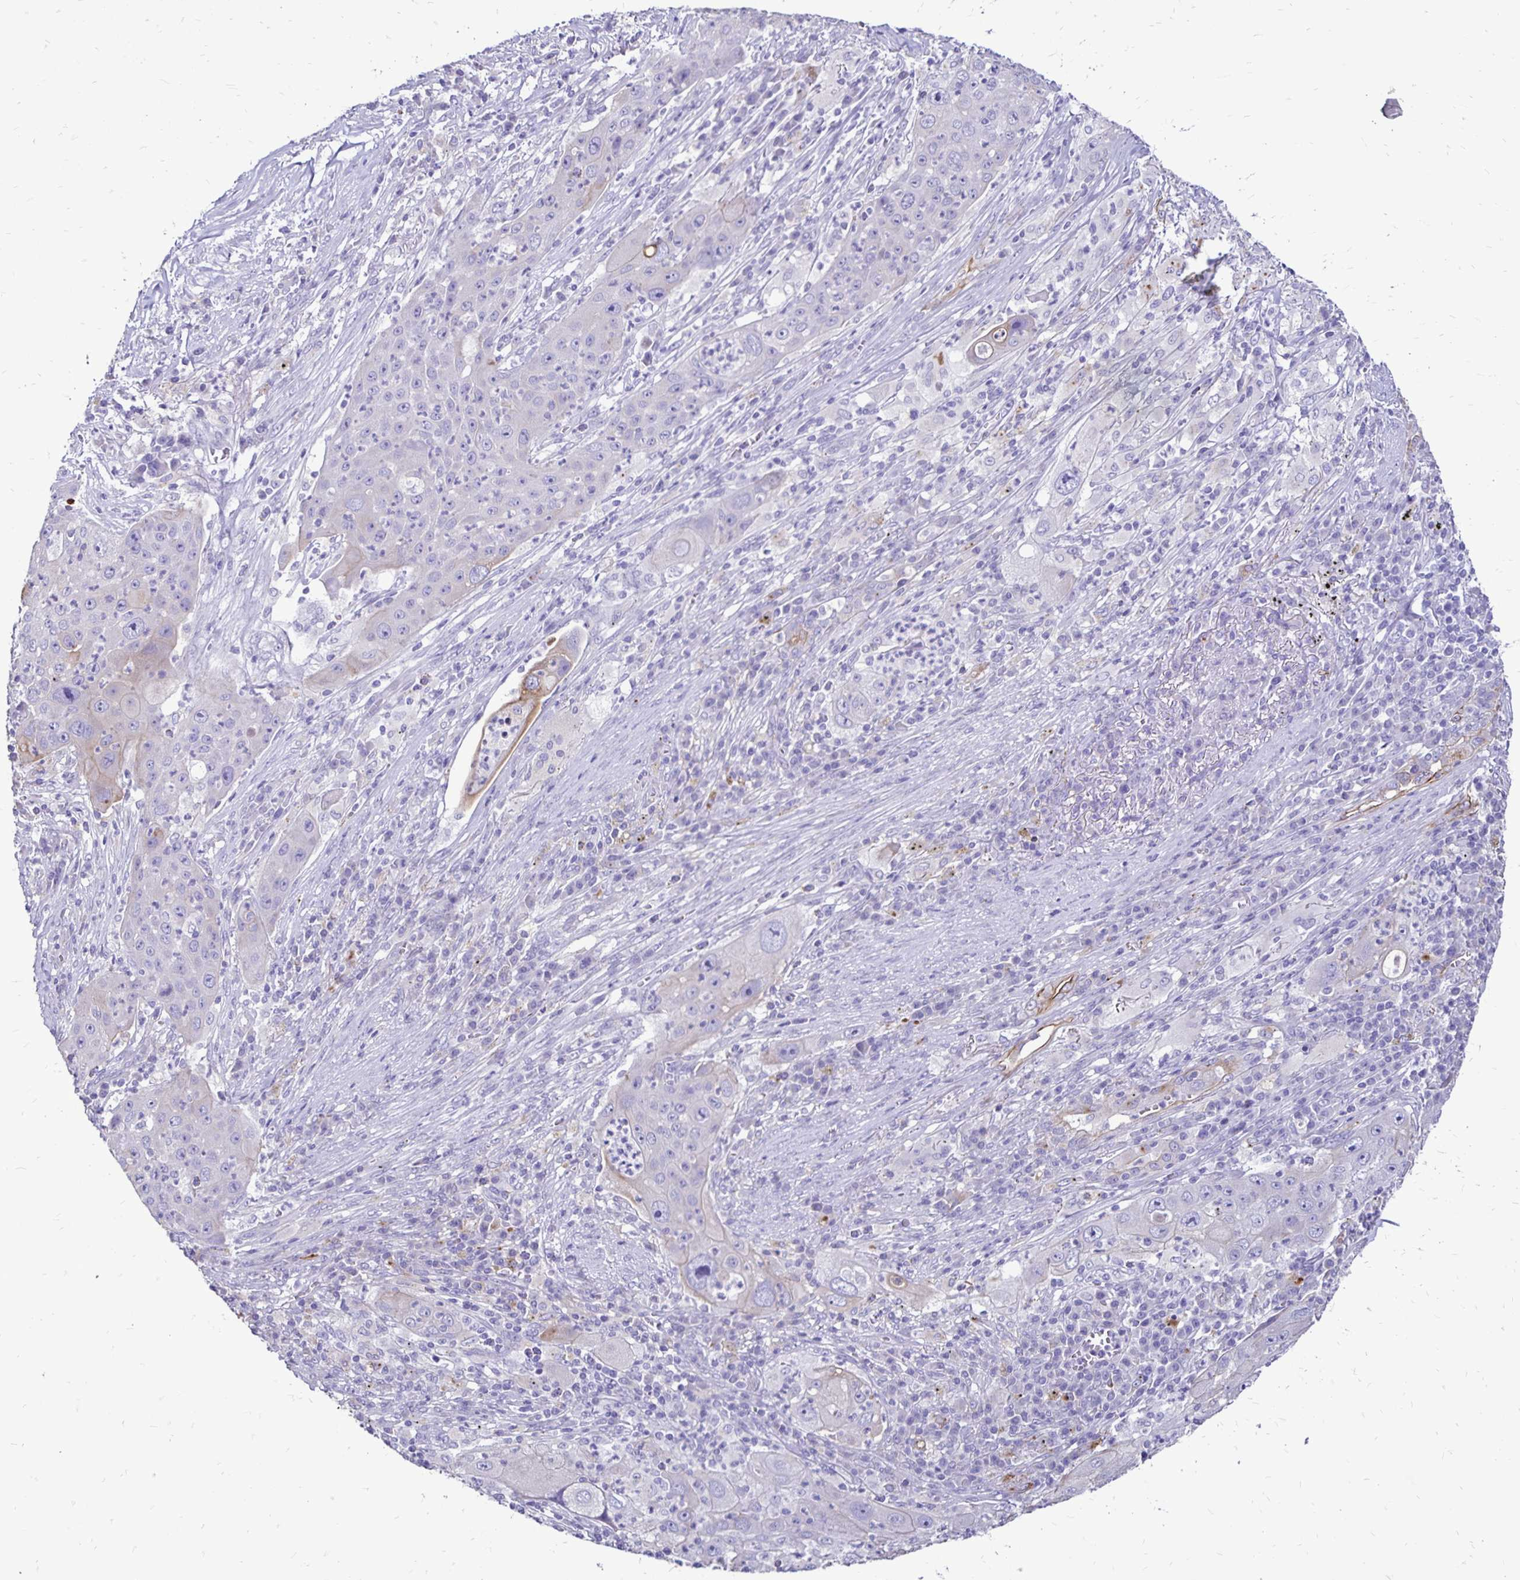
{"staining": {"intensity": "negative", "quantity": "none", "location": "none"}, "tissue": "lung cancer", "cell_type": "Tumor cells", "image_type": "cancer", "snomed": [{"axis": "morphology", "description": "Squamous cell carcinoma, NOS"}, {"axis": "topography", "description": "Lung"}], "caption": "IHC image of lung cancer (squamous cell carcinoma) stained for a protein (brown), which exhibits no staining in tumor cells.", "gene": "EVPL", "patient": {"sex": "female", "age": 59}}